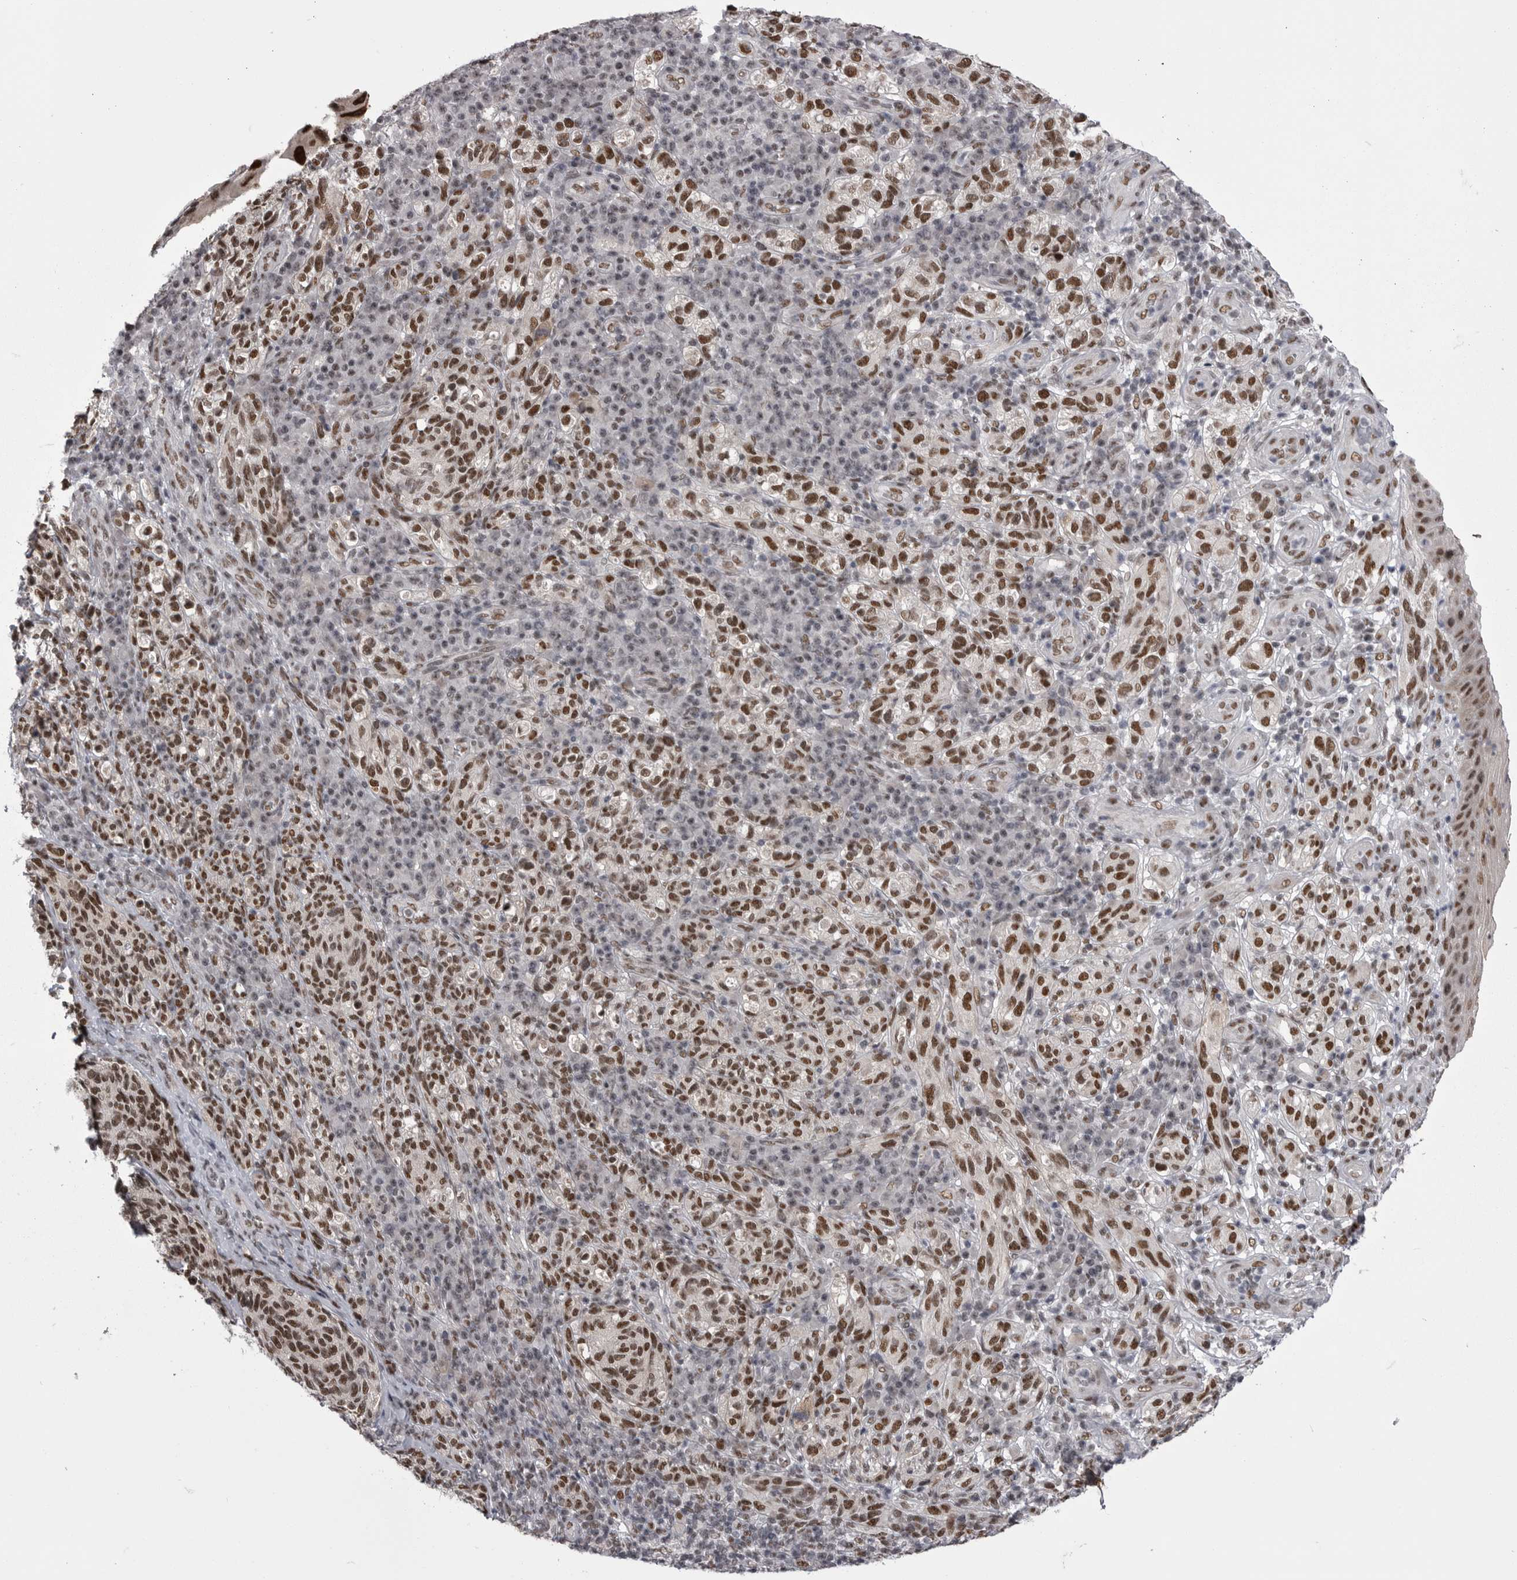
{"staining": {"intensity": "strong", "quantity": ">75%", "location": "nuclear"}, "tissue": "melanoma", "cell_type": "Tumor cells", "image_type": "cancer", "snomed": [{"axis": "morphology", "description": "Malignant melanoma, NOS"}, {"axis": "topography", "description": "Skin"}], "caption": "Immunohistochemistry of malignant melanoma reveals high levels of strong nuclear staining in approximately >75% of tumor cells.", "gene": "MEPCE", "patient": {"sex": "female", "age": 73}}